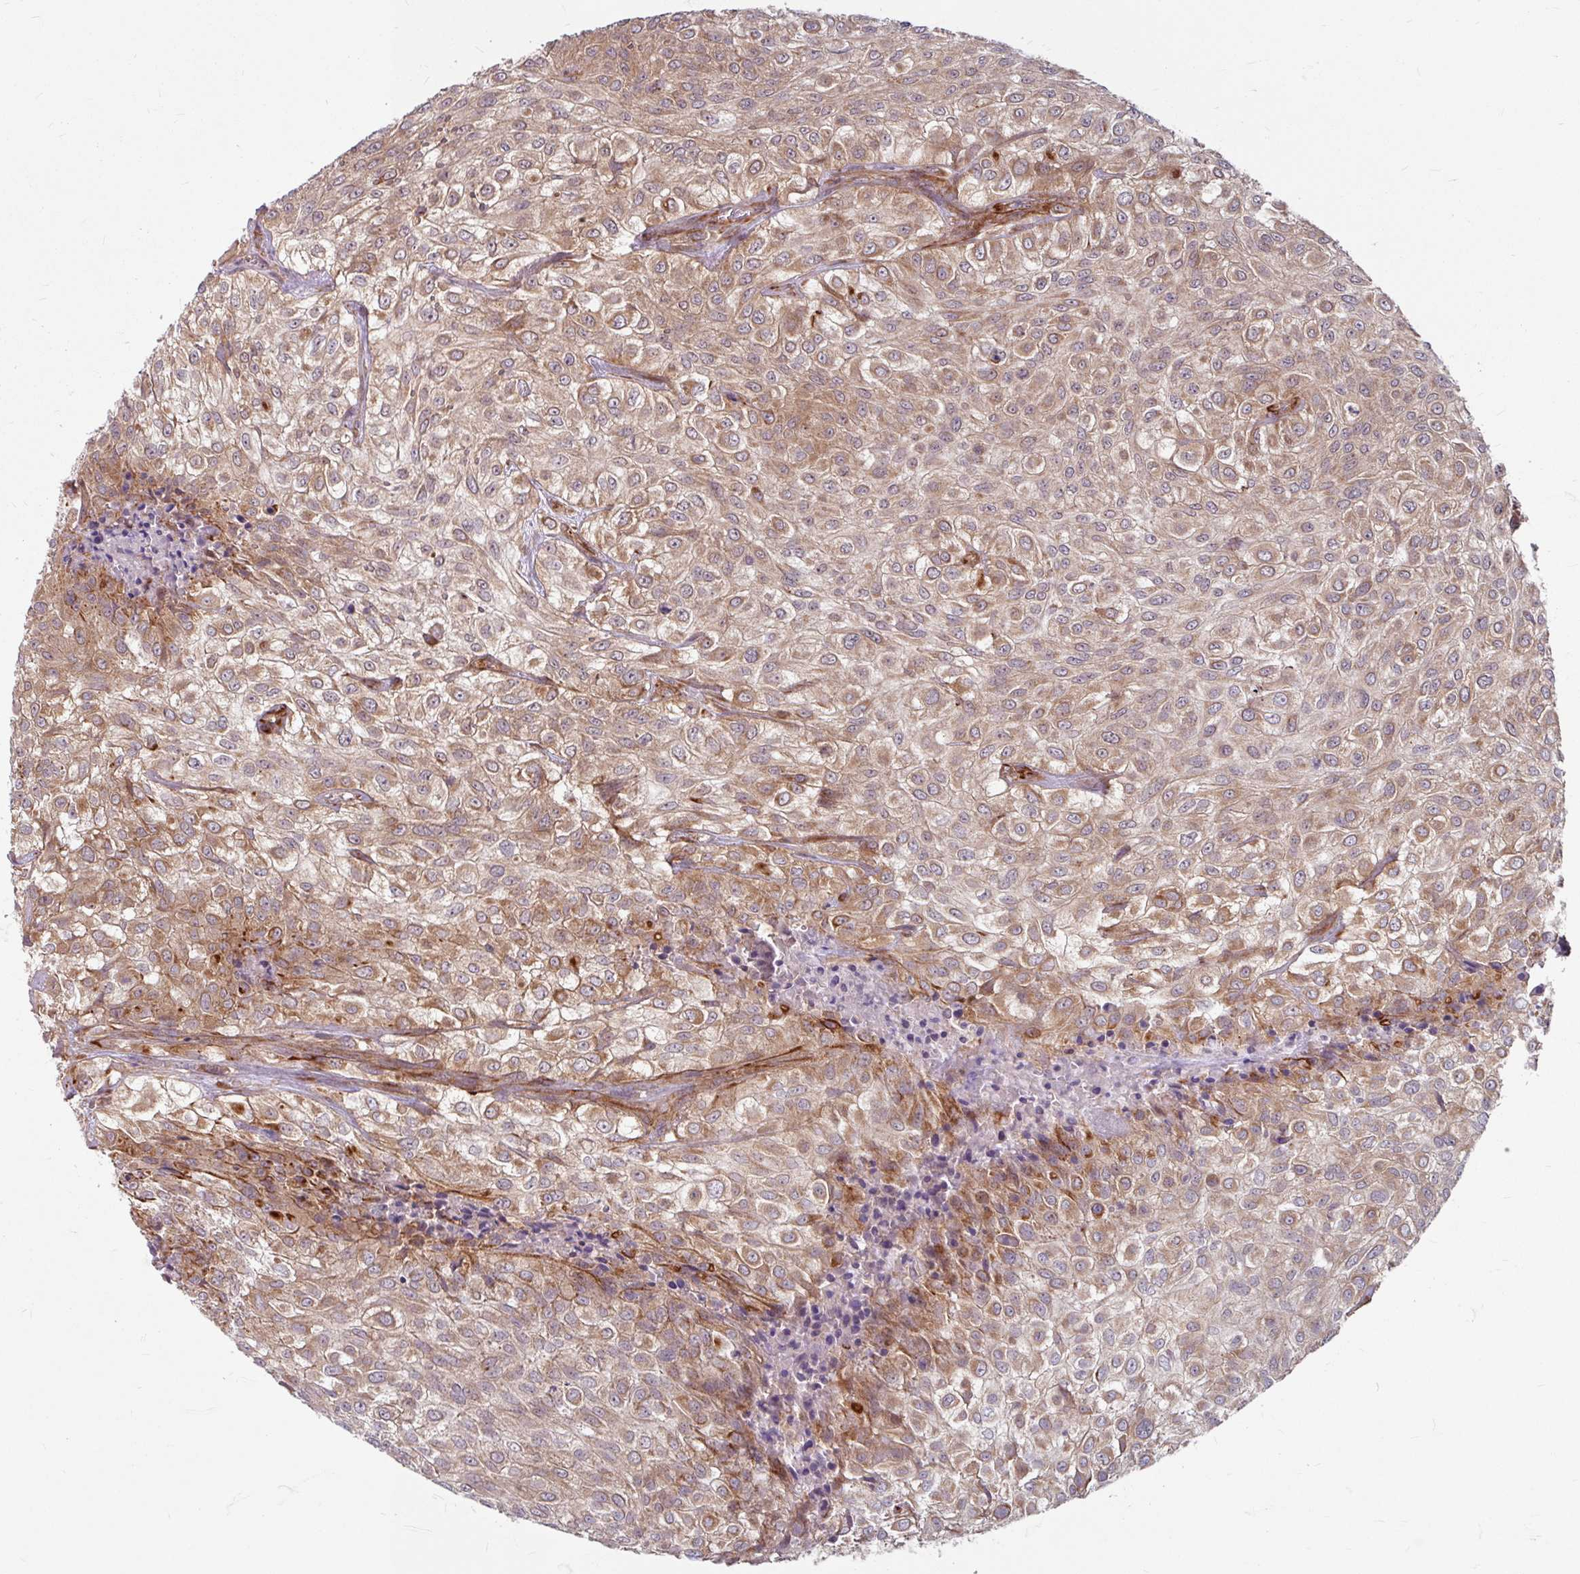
{"staining": {"intensity": "moderate", "quantity": ">75%", "location": "cytoplasmic/membranous"}, "tissue": "urothelial cancer", "cell_type": "Tumor cells", "image_type": "cancer", "snomed": [{"axis": "morphology", "description": "Urothelial carcinoma, High grade"}, {"axis": "topography", "description": "Urinary bladder"}], "caption": "This is an image of immunohistochemistry staining of urothelial carcinoma (high-grade), which shows moderate staining in the cytoplasmic/membranous of tumor cells.", "gene": "DAAM2", "patient": {"sex": "male", "age": 56}}